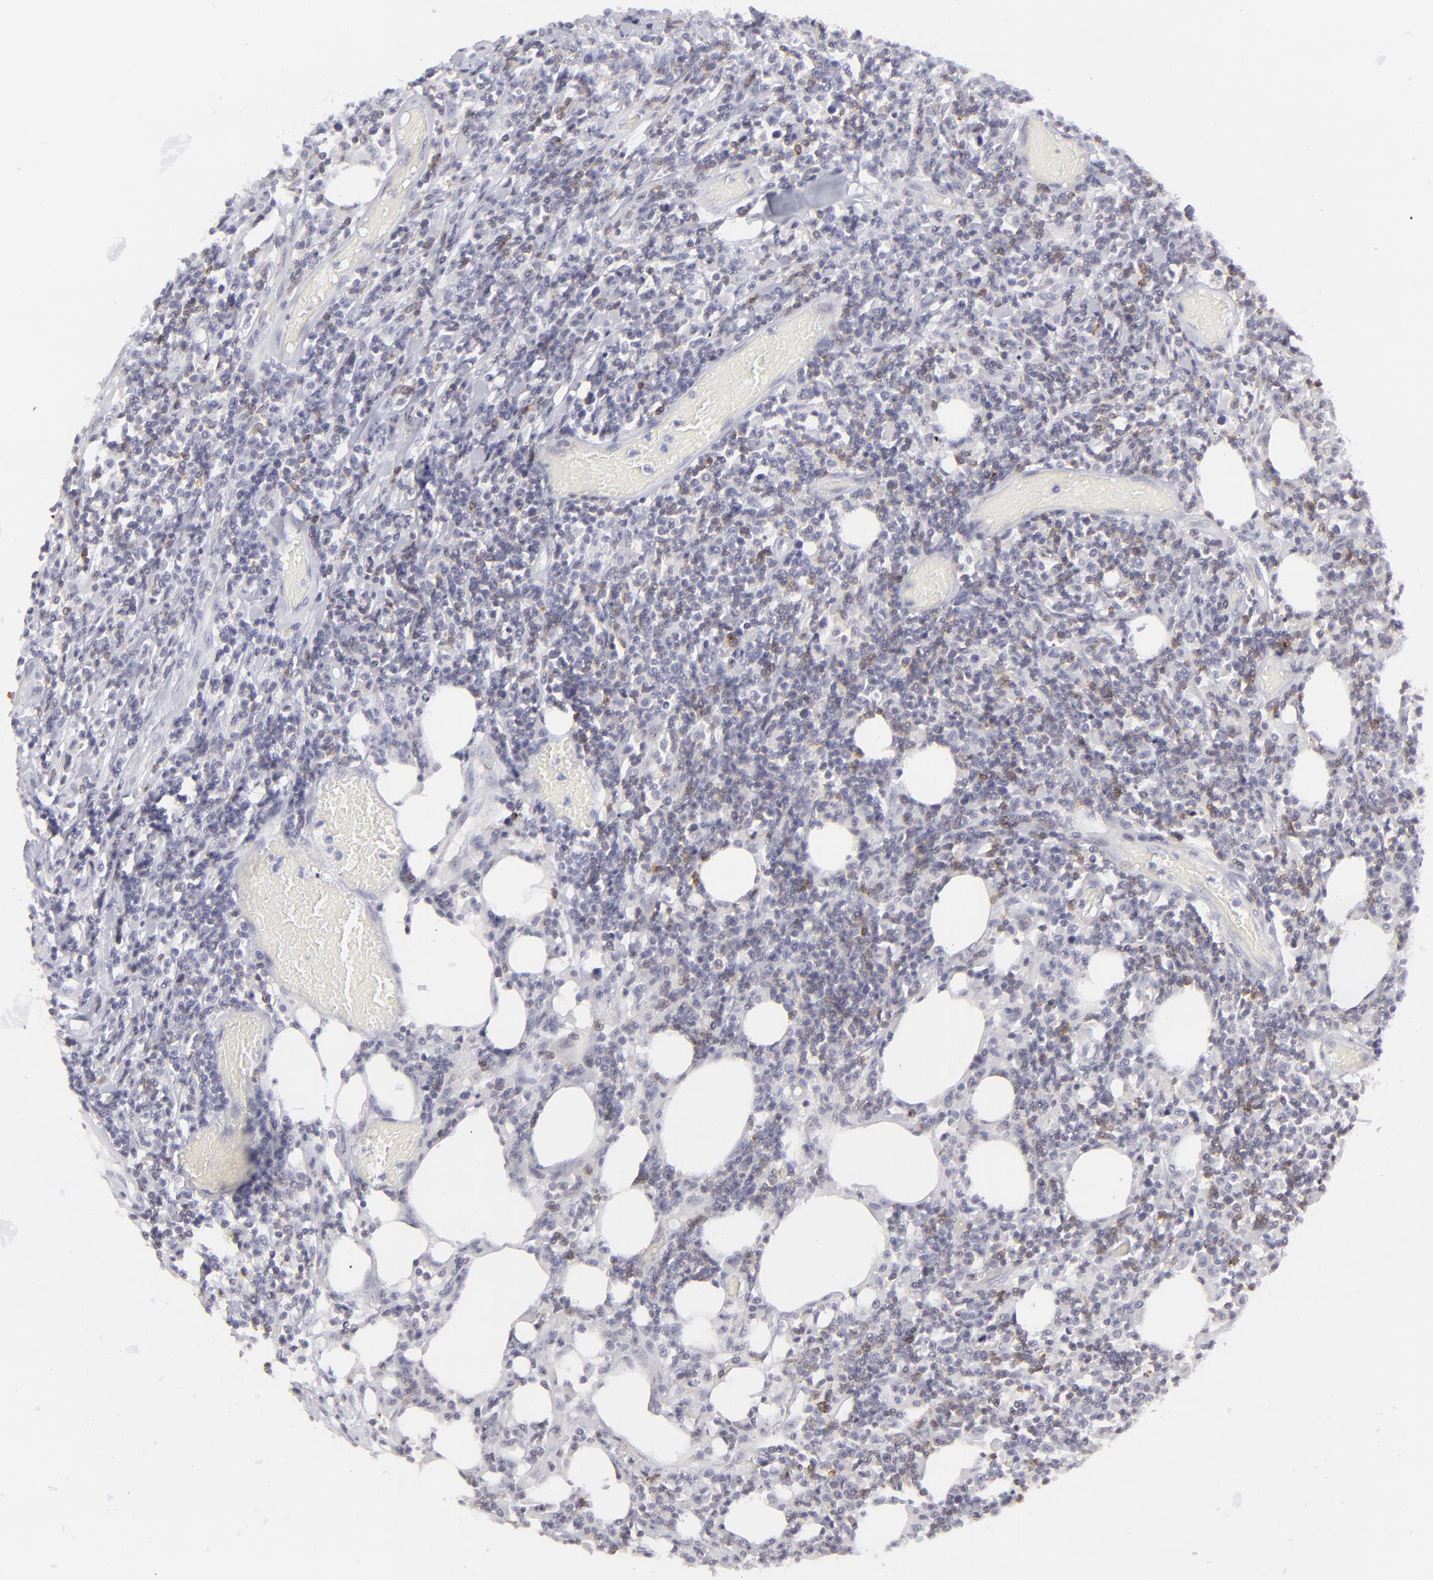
{"staining": {"intensity": "moderate", "quantity": "<25%", "location": "cytoplasmic/membranous"}, "tissue": "lymphoma", "cell_type": "Tumor cells", "image_type": "cancer", "snomed": [{"axis": "morphology", "description": "Malignant lymphoma, non-Hodgkin's type, High grade"}, {"axis": "topography", "description": "Colon"}], "caption": "Moderate cytoplasmic/membranous staining for a protein is appreciated in approximately <25% of tumor cells of lymphoma using immunohistochemistry.", "gene": "CD7", "patient": {"sex": "male", "age": 82}}